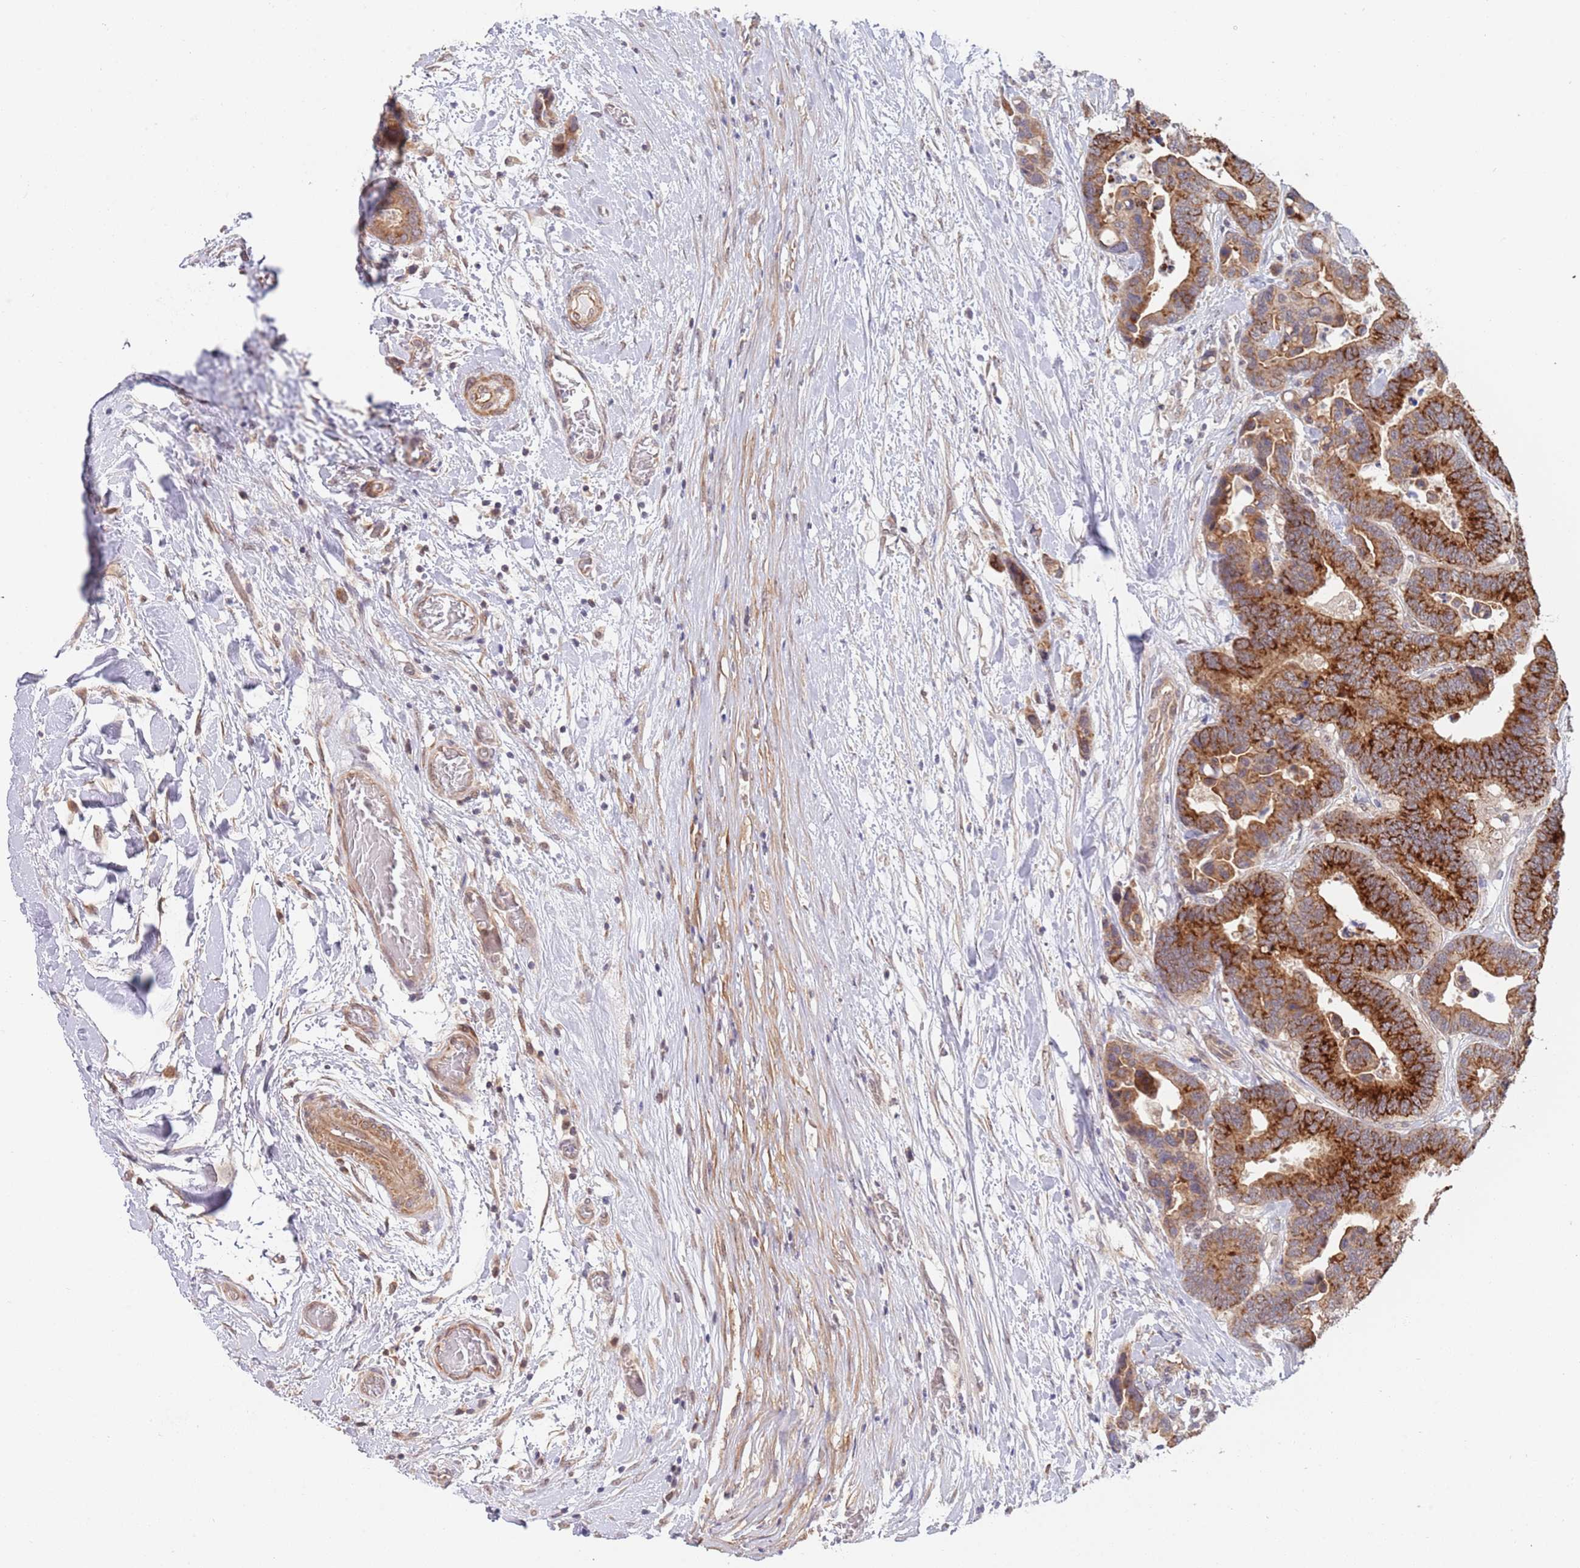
{"staining": {"intensity": "strong", "quantity": ">75%", "location": "cytoplasmic/membranous"}, "tissue": "colorectal cancer", "cell_type": "Tumor cells", "image_type": "cancer", "snomed": [{"axis": "morphology", "description": "Adenocarcinoma, NOS"}, {"axis": "topography", "description": "Colon"}], "caption": "Strong cytoplasmic/membranous positivity is present in approximately >75% of tumor cells in colorectal cancer (adenocarcinoma).", "gene": "UQCC3", "patient": {"sex": "male", "age": 82}}